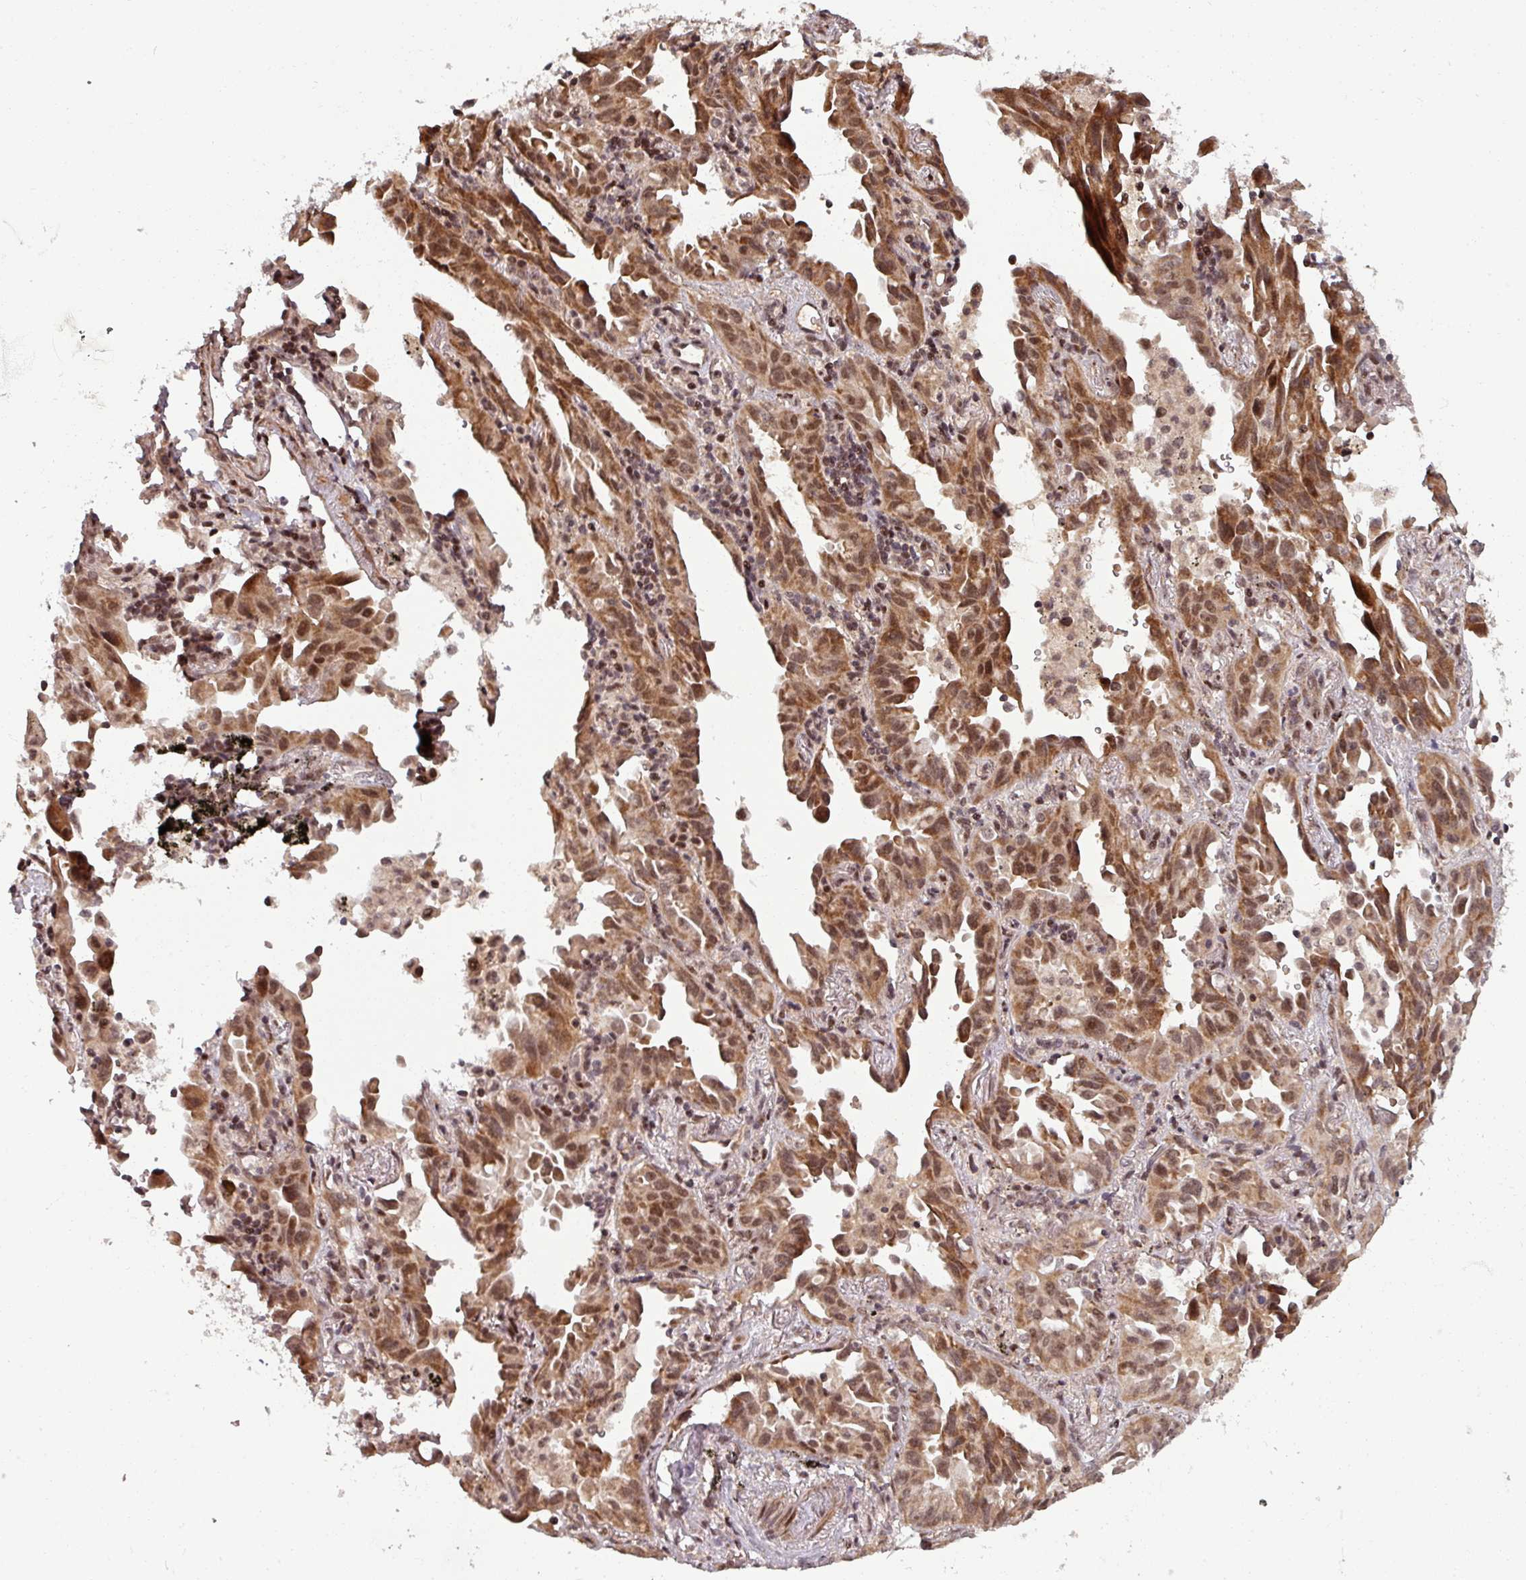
{"staining": {"intensity": "moderate", "quantity": ">75%", "location": "cytoplasmic/membranous,nuclear"}, "tissue": "lung cancer", "cell_type": "Tumor cells", "image_type": "cancer", "snomed": [{"axis": "morphology", "description": "Adenocarcinoma, NOS"}, {"axis": "topography", "description": "Lung"}], "caption": "High-power microscopy captured an IHC micrograph of lung cancer, revealing moderate cytoplasmic/membranous and nuclear staining in about >75% of tumor cells.", "gene": "SWI5", "patient": {"sex": "male", "age": 68}}